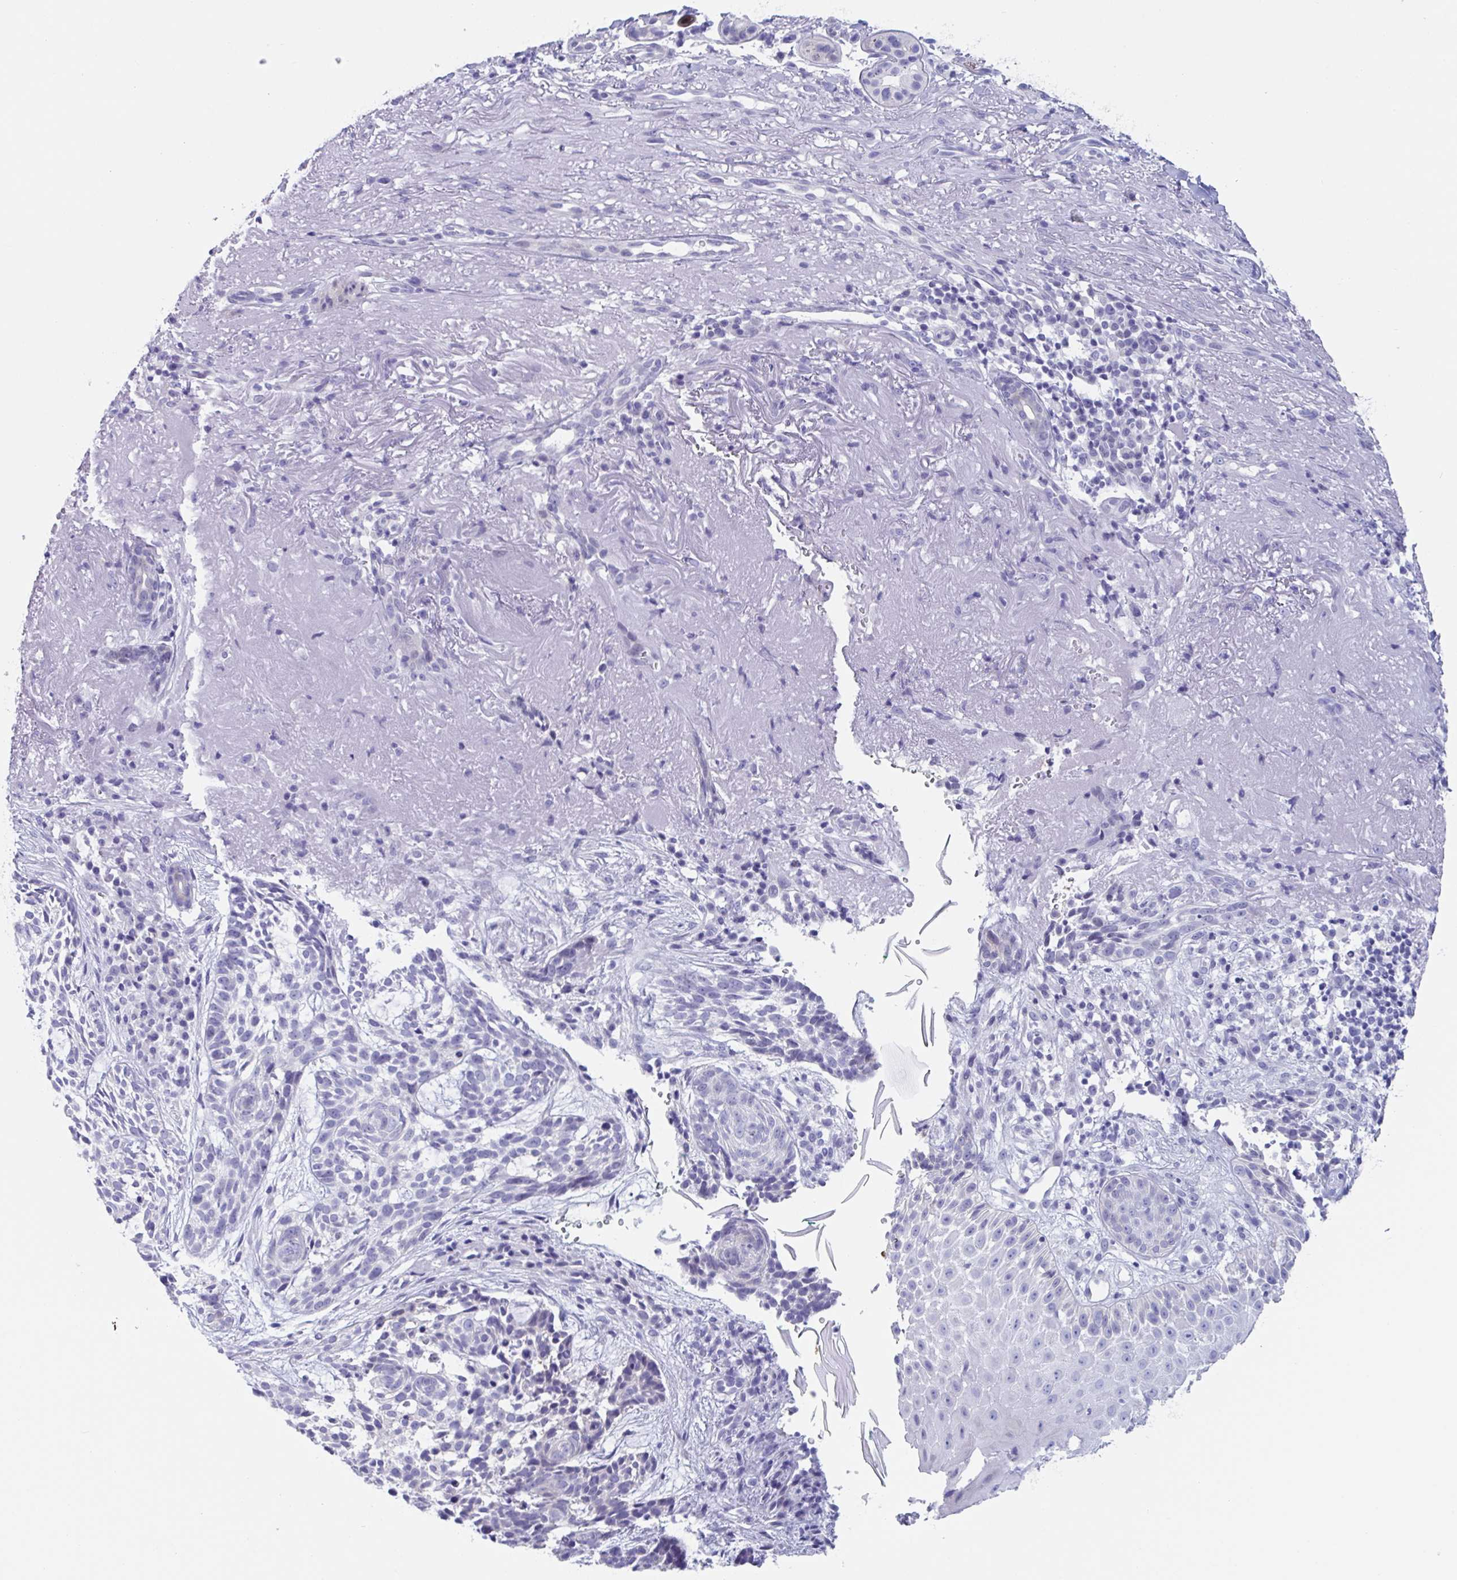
{"staining": {"intensity": "negative", "quantity": "none", "location": "none"}, "tissue": "skin cancer", "cell_type": "Tumor cells", "image_type": "cancer", "snomed": [{"axis": "morphology", "description": "Basal cell carcinoma"}, {"axis": "topography", "description": "Skin"}, {"axis": "topography", "description": "Skin of face"}], "caption": "This is an IHC image of human skin cancer. There is no expression in tumor cells.", "gene": "ZPBP", "patient": {"sex": "female", "age": 80}}